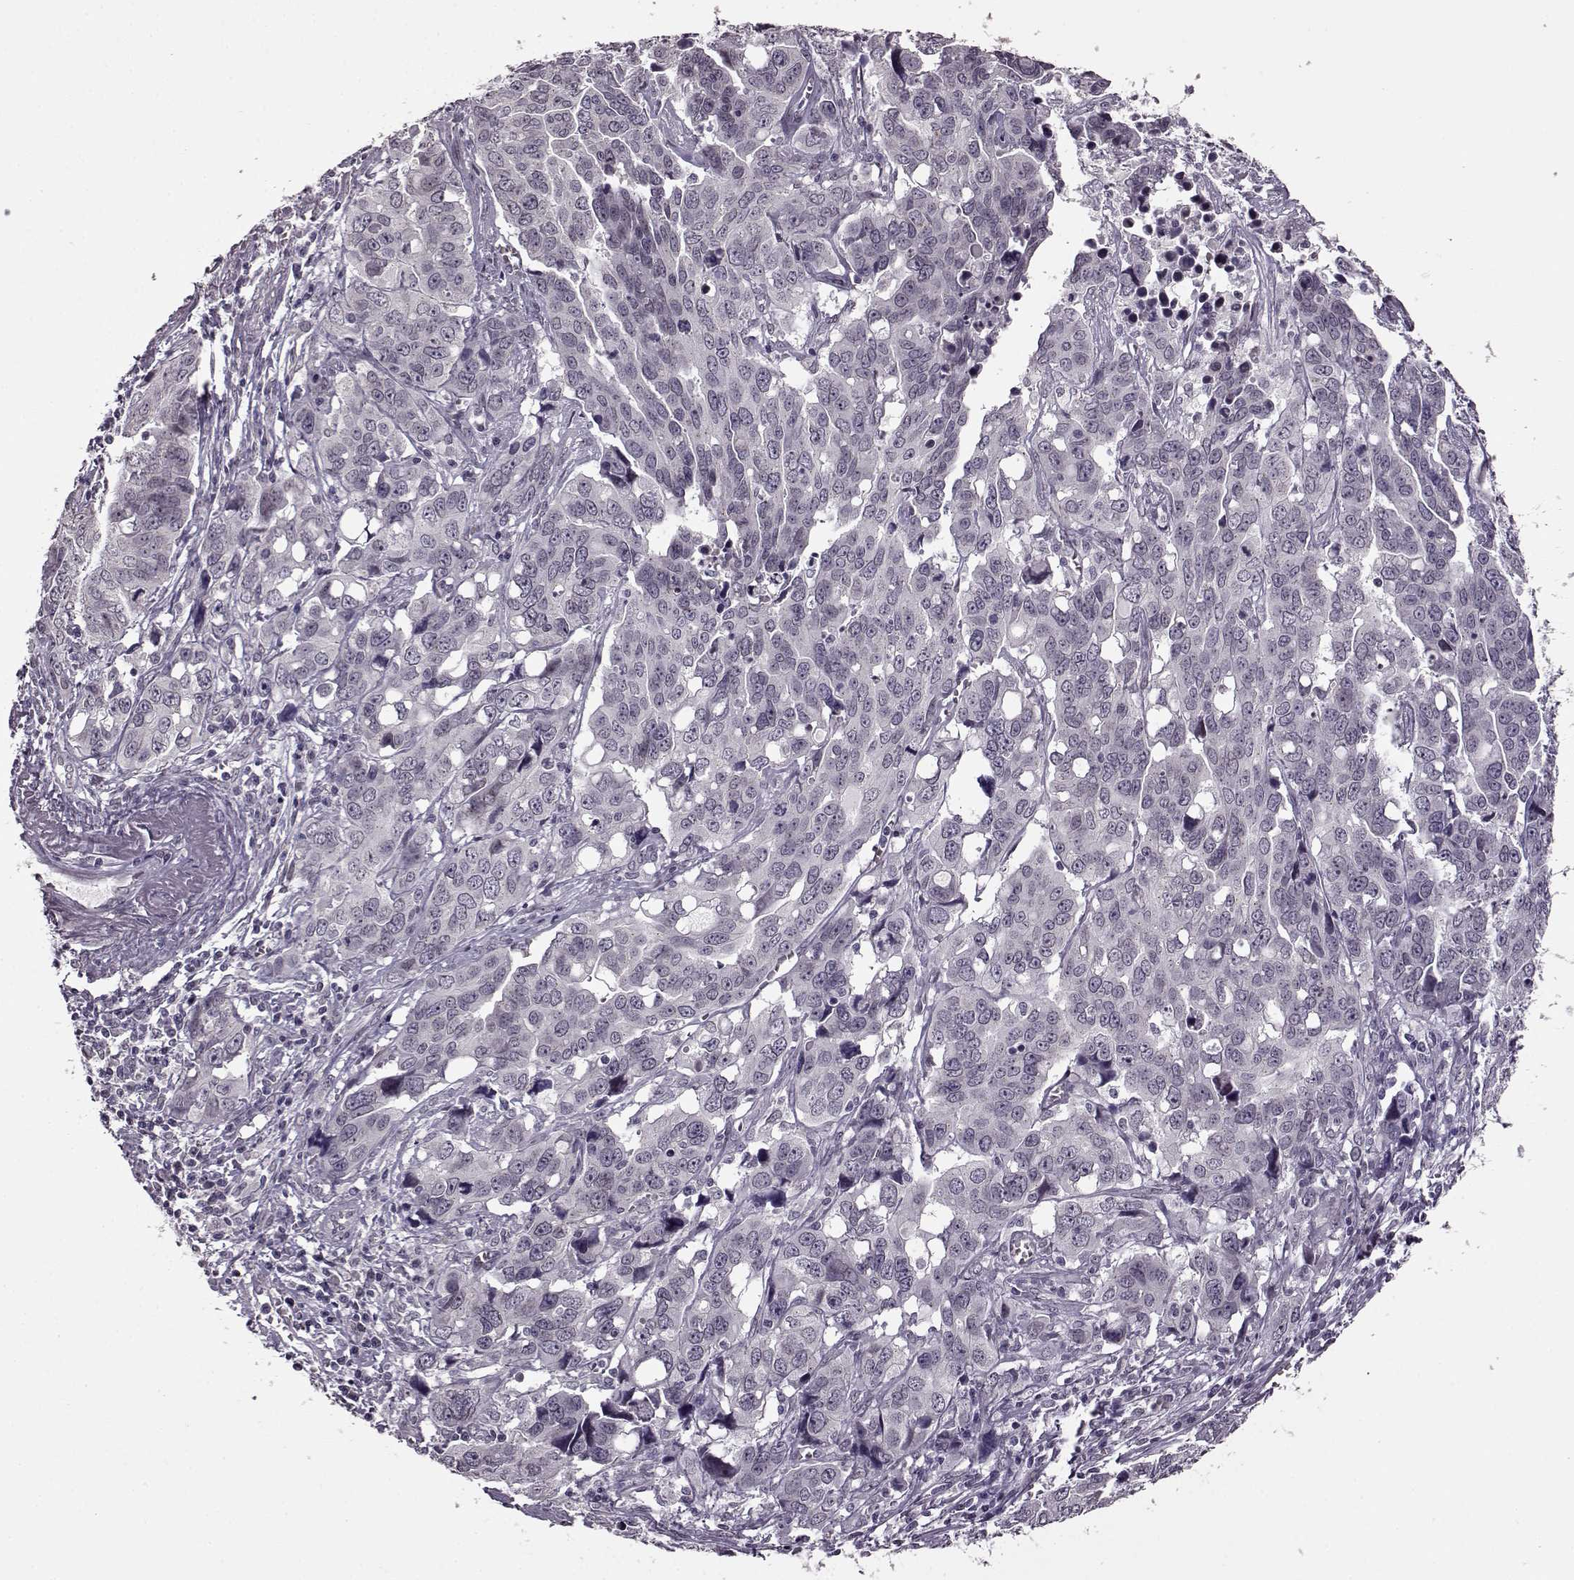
{"staining": {"intensity": "negative", "quantity": "none", "location": "none"}, "tissue": "ovarian cancer", "cell_type": "Tumor cells", "image_type": "cancer", "snomed": [{"axis": "morphology", "description": "Carcinoma, endometroid"}, {"axis": "topography", "description": "Ovary"}], "caption": "High magnification brightfield microscopy of ovarian cancer stained with DAB (brown) and counterstained with hematoxylin (blue): tumor cells show no significant staining.", "gene": "STX1B", "patient": {"sex": "female", "age": 78}}